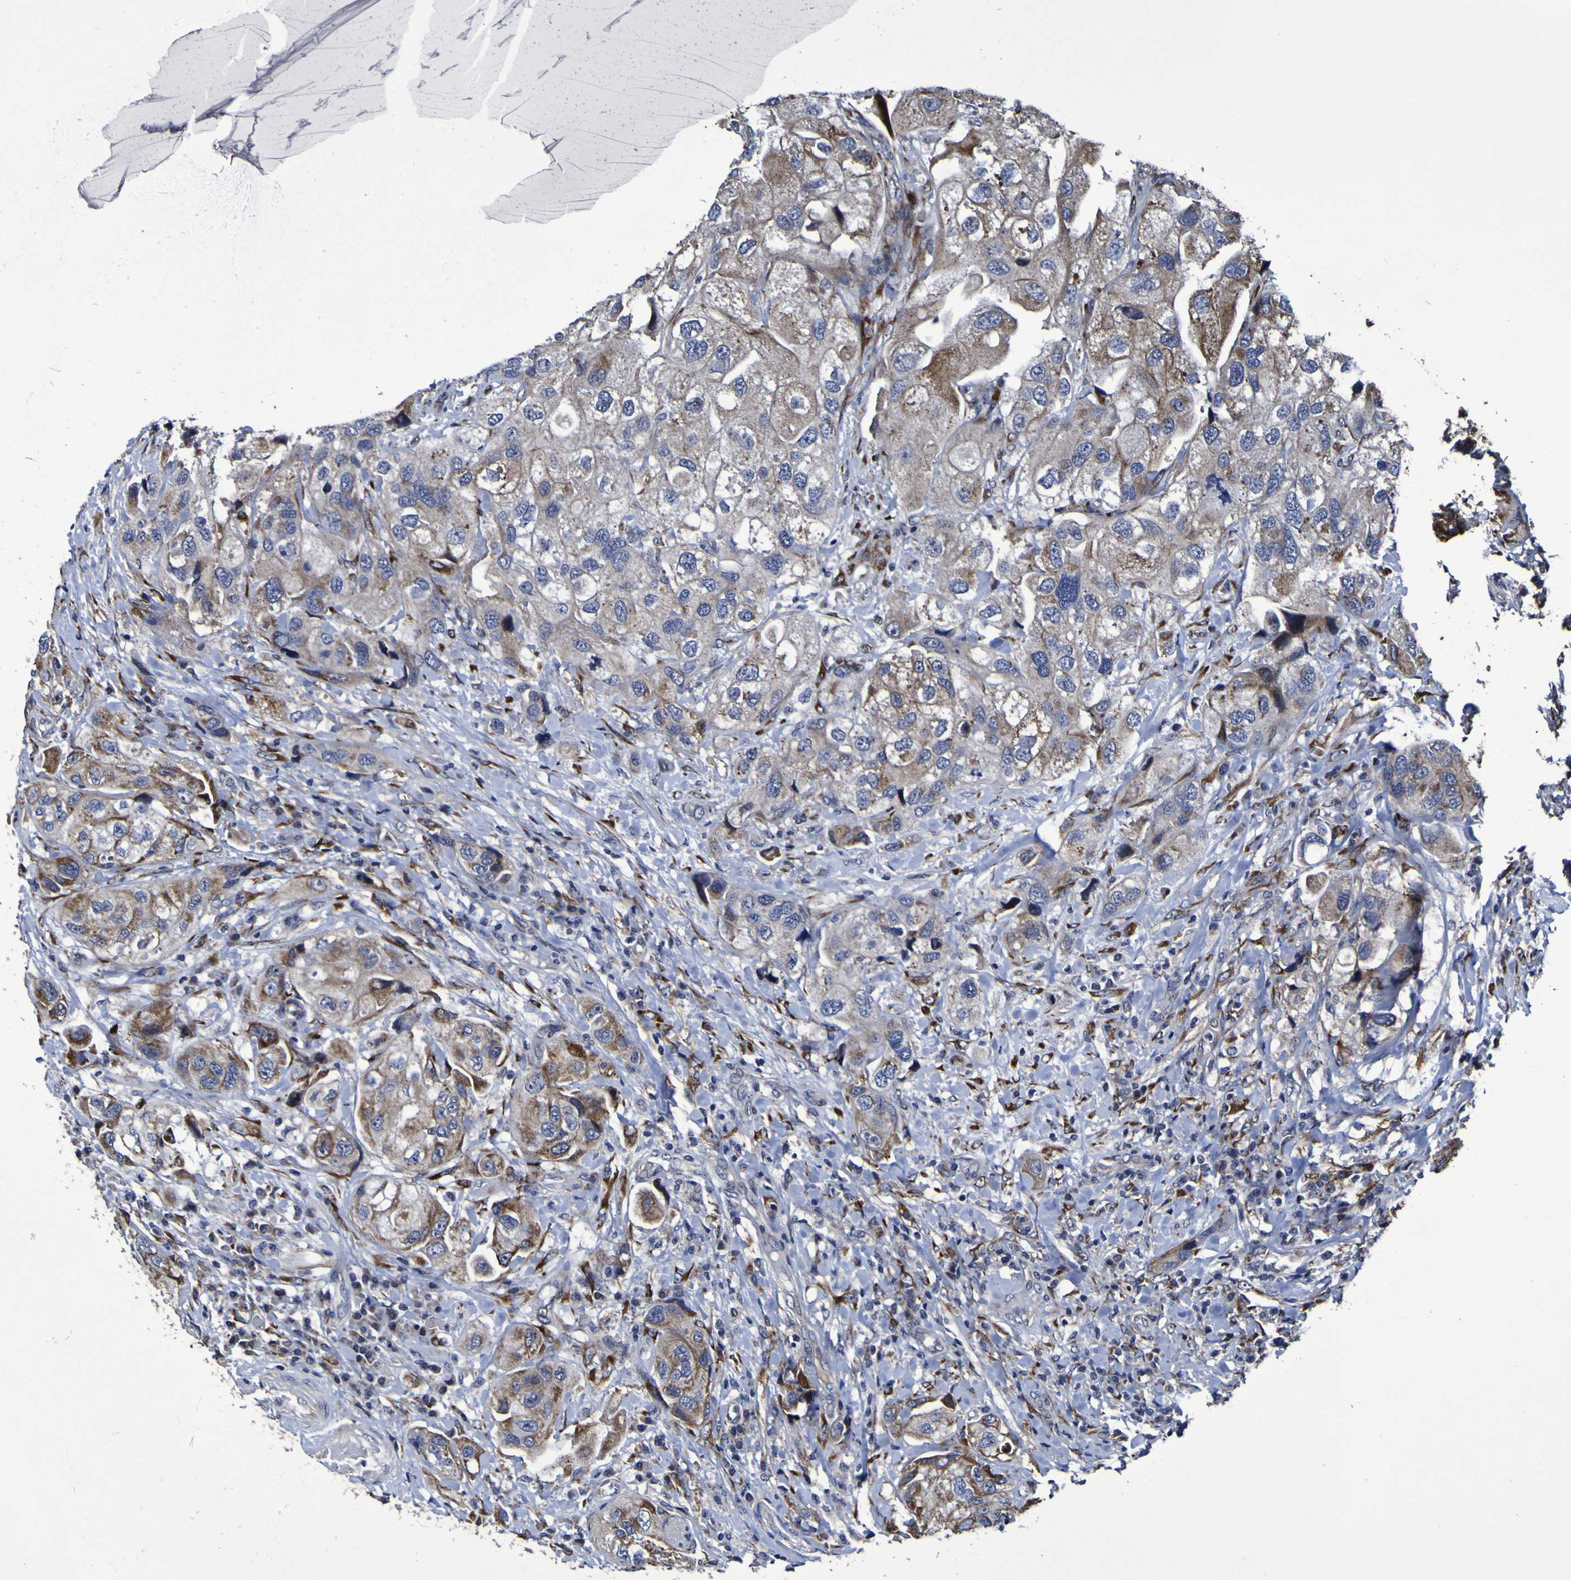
{"staining": {"intensity": "moderate", "quantity": ">75%", "location": "cytoplasmic/membranous"}, "tissue": "urothelial cancer", "cell_type": "Tumor cells", "image_type": "cancer", "snomed": [{"axis": "morphology", "description": "Urothelial carcinoma, High grade"}, {"axis": "topography", "description": "Urinary bladder"}], "caption": "A brown stain shows moderate cytoplasmic/membranous expression of a protein in high-grade urothelial carcinoma tumor cells.", "gene": "P3H1", "patient": {"sex": "female", "age": 64}}